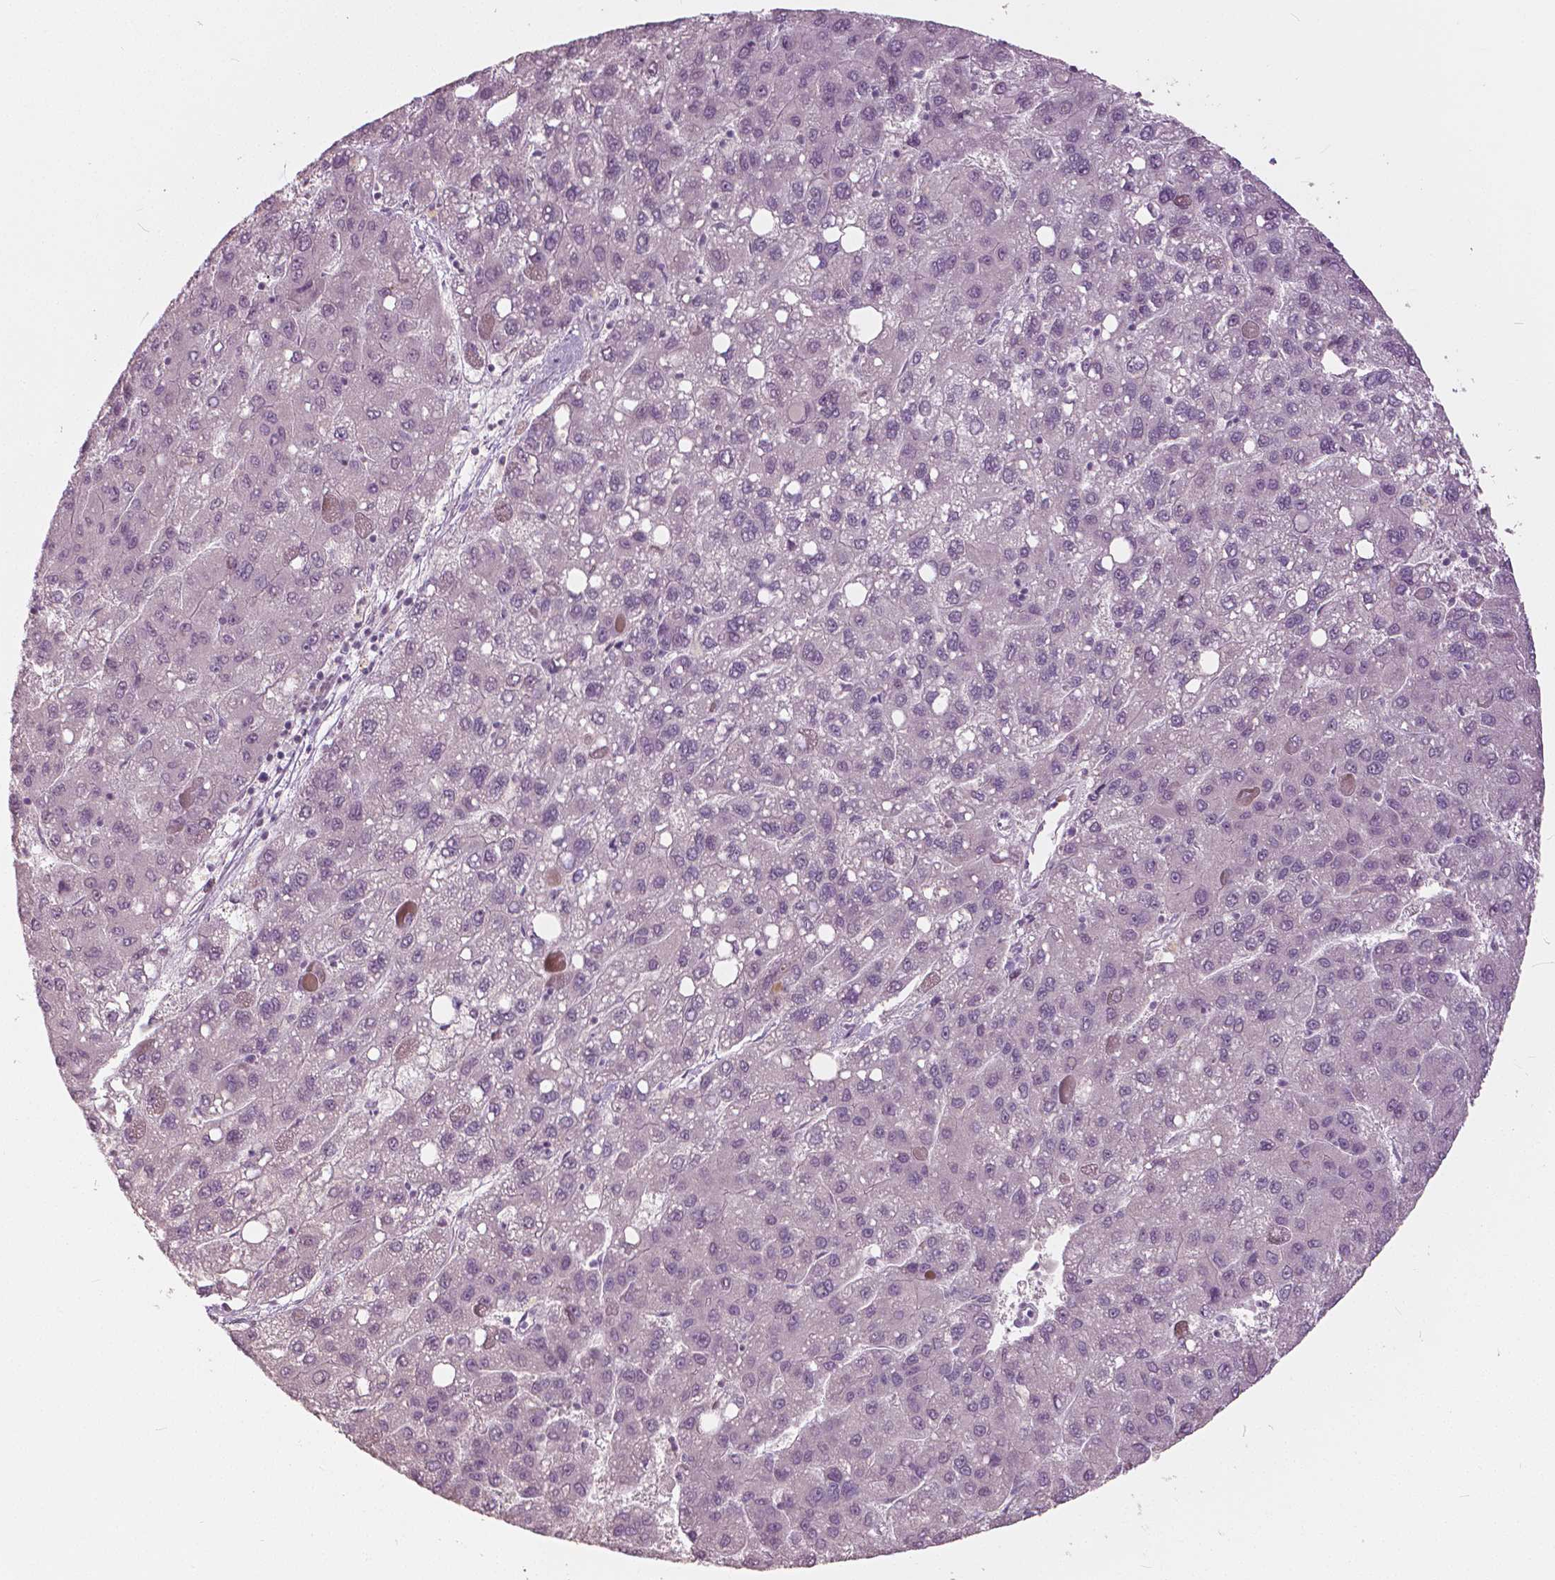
{"staining": {"intensity": "negative", "quantity": "none", "location": "none"}, "tissue": "liver cancer", "cell_type": "Tumor cells", "image_type": "cancer", "snomed": [{"axis": "morphology", "description": "Carcinoma, Hepatocellular, NOS"}, {"axis": "topography", "description": "Liver"}], "caption": "An image of liver cancer (hepatocellular carcinoma) stained for a protein exhibits no brown staining in tumor cells. (DAB IHC visualized using brightfield microscopy, high magnification).", "gene": "NANOG", "patient": {"sex": "female", "age": 82}}